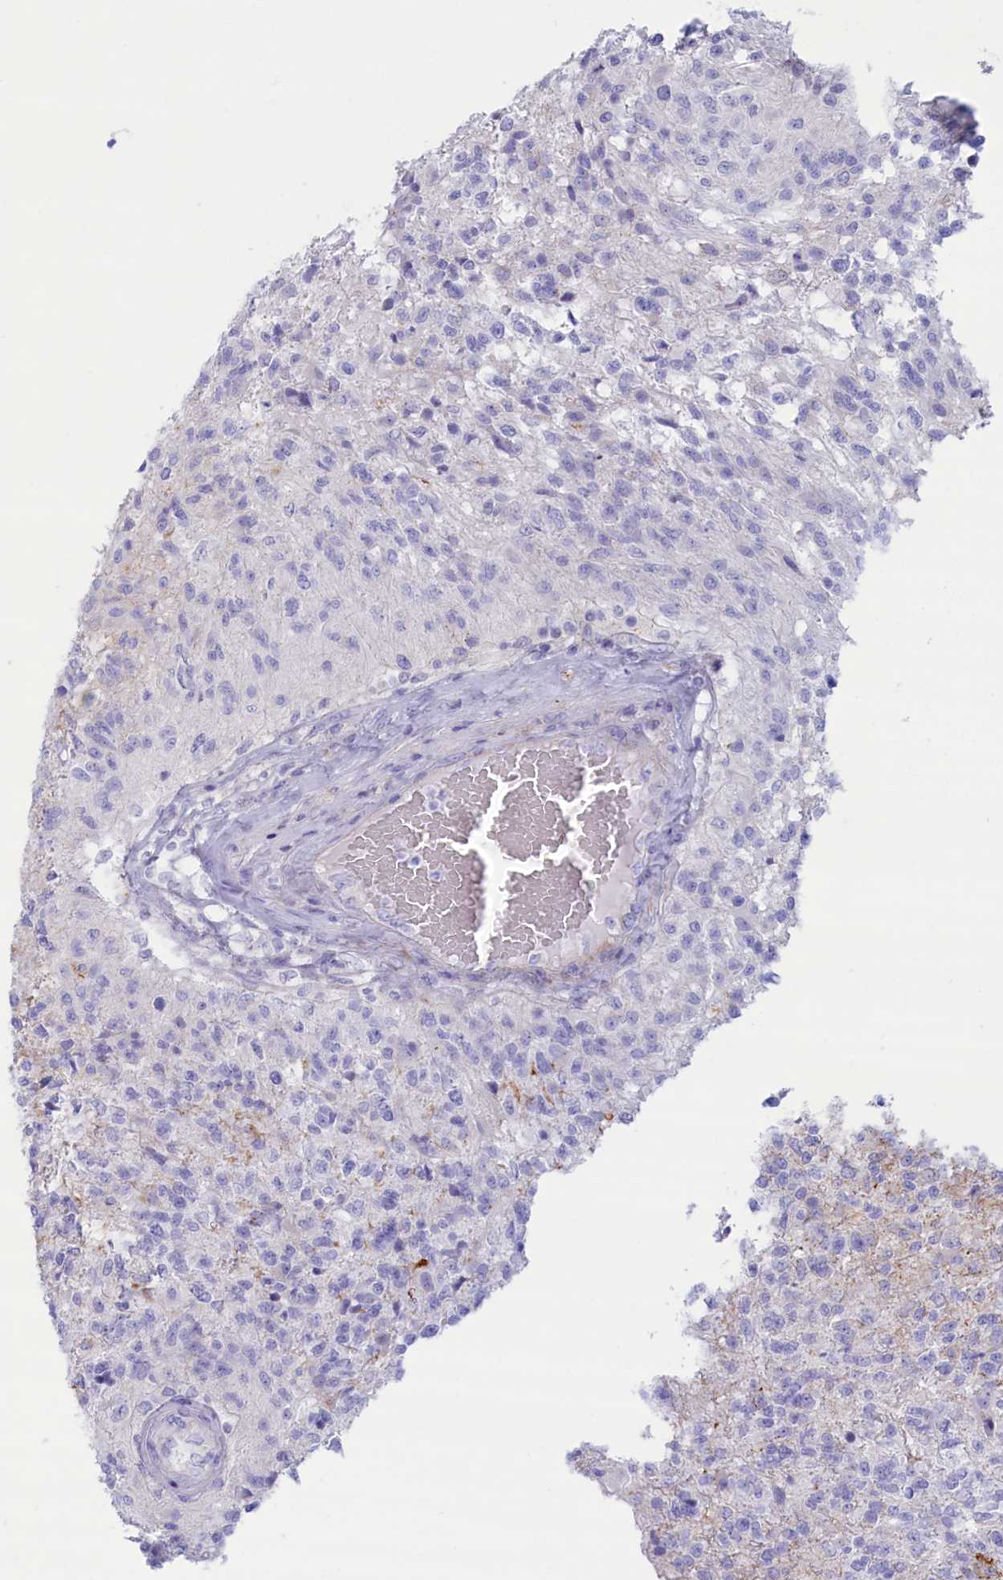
{"staining": {"intensity": "negative", "quantity": "none", "location": "none"}, "tissue": "glioma", "cell_type": "Tumor cells", "image_type": "cancer", "snomed": [{"axis": "morphology", "description": "Glioma, malignant, High grade"}, {"axis": "topography", "description": "Brain"}], "caption": "Human glioma stained for a protein using immunohistochemistry displays no expression in tumor cells.", "gene": "MPV17L2", "patient": {"sex": "male", "age": 56}}